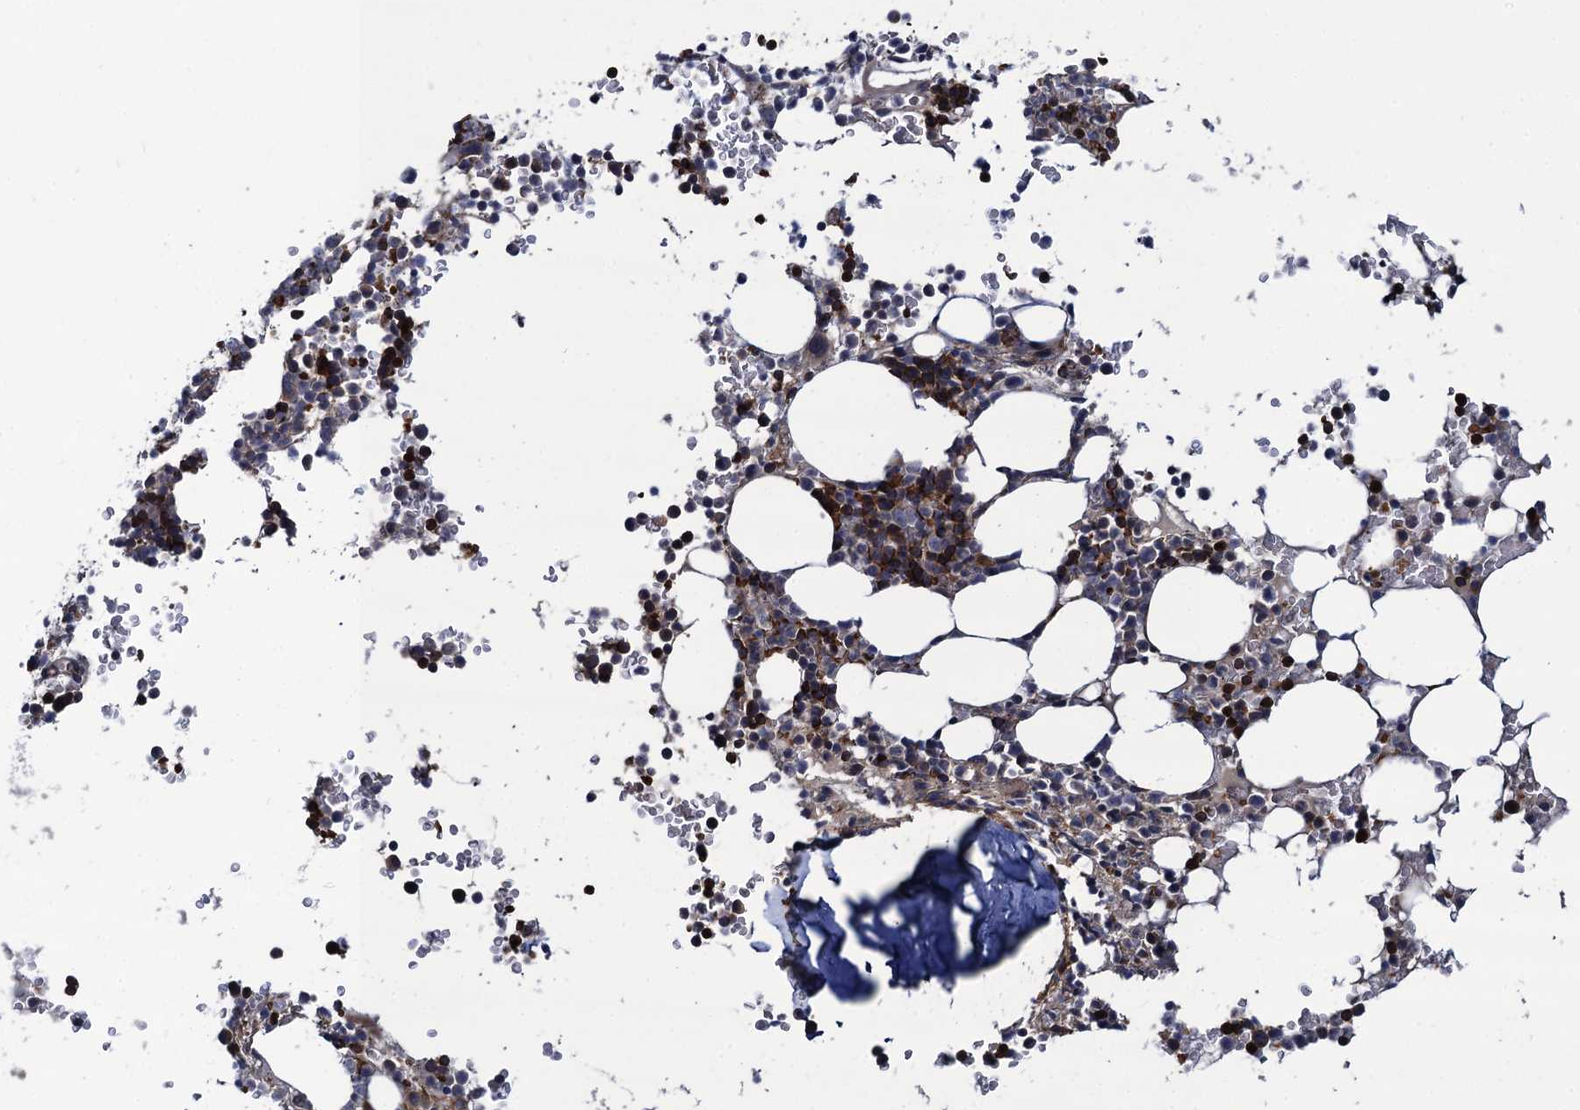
{"staining": {"intensity": "strong", "quantity": "<25%", "location": "cytoplasmic/membranous"}, "tissue": "bone marrow", "cell_type": "Hematopoietic cells", "image_type": "normal", "snomed": [{"axis": "morphology", "description": "Normal tissue, NOS"}, {"axis": "topography", "description": "Bone marrow"}], "caption": "Brown immunohistochemical staining in normal human bone marrow shows strong cytoplasmic/membranous expression in about <25% of hematopoietic cells.", "gene": "KXD1", "patient": {"sex": "male", "age": 58}}